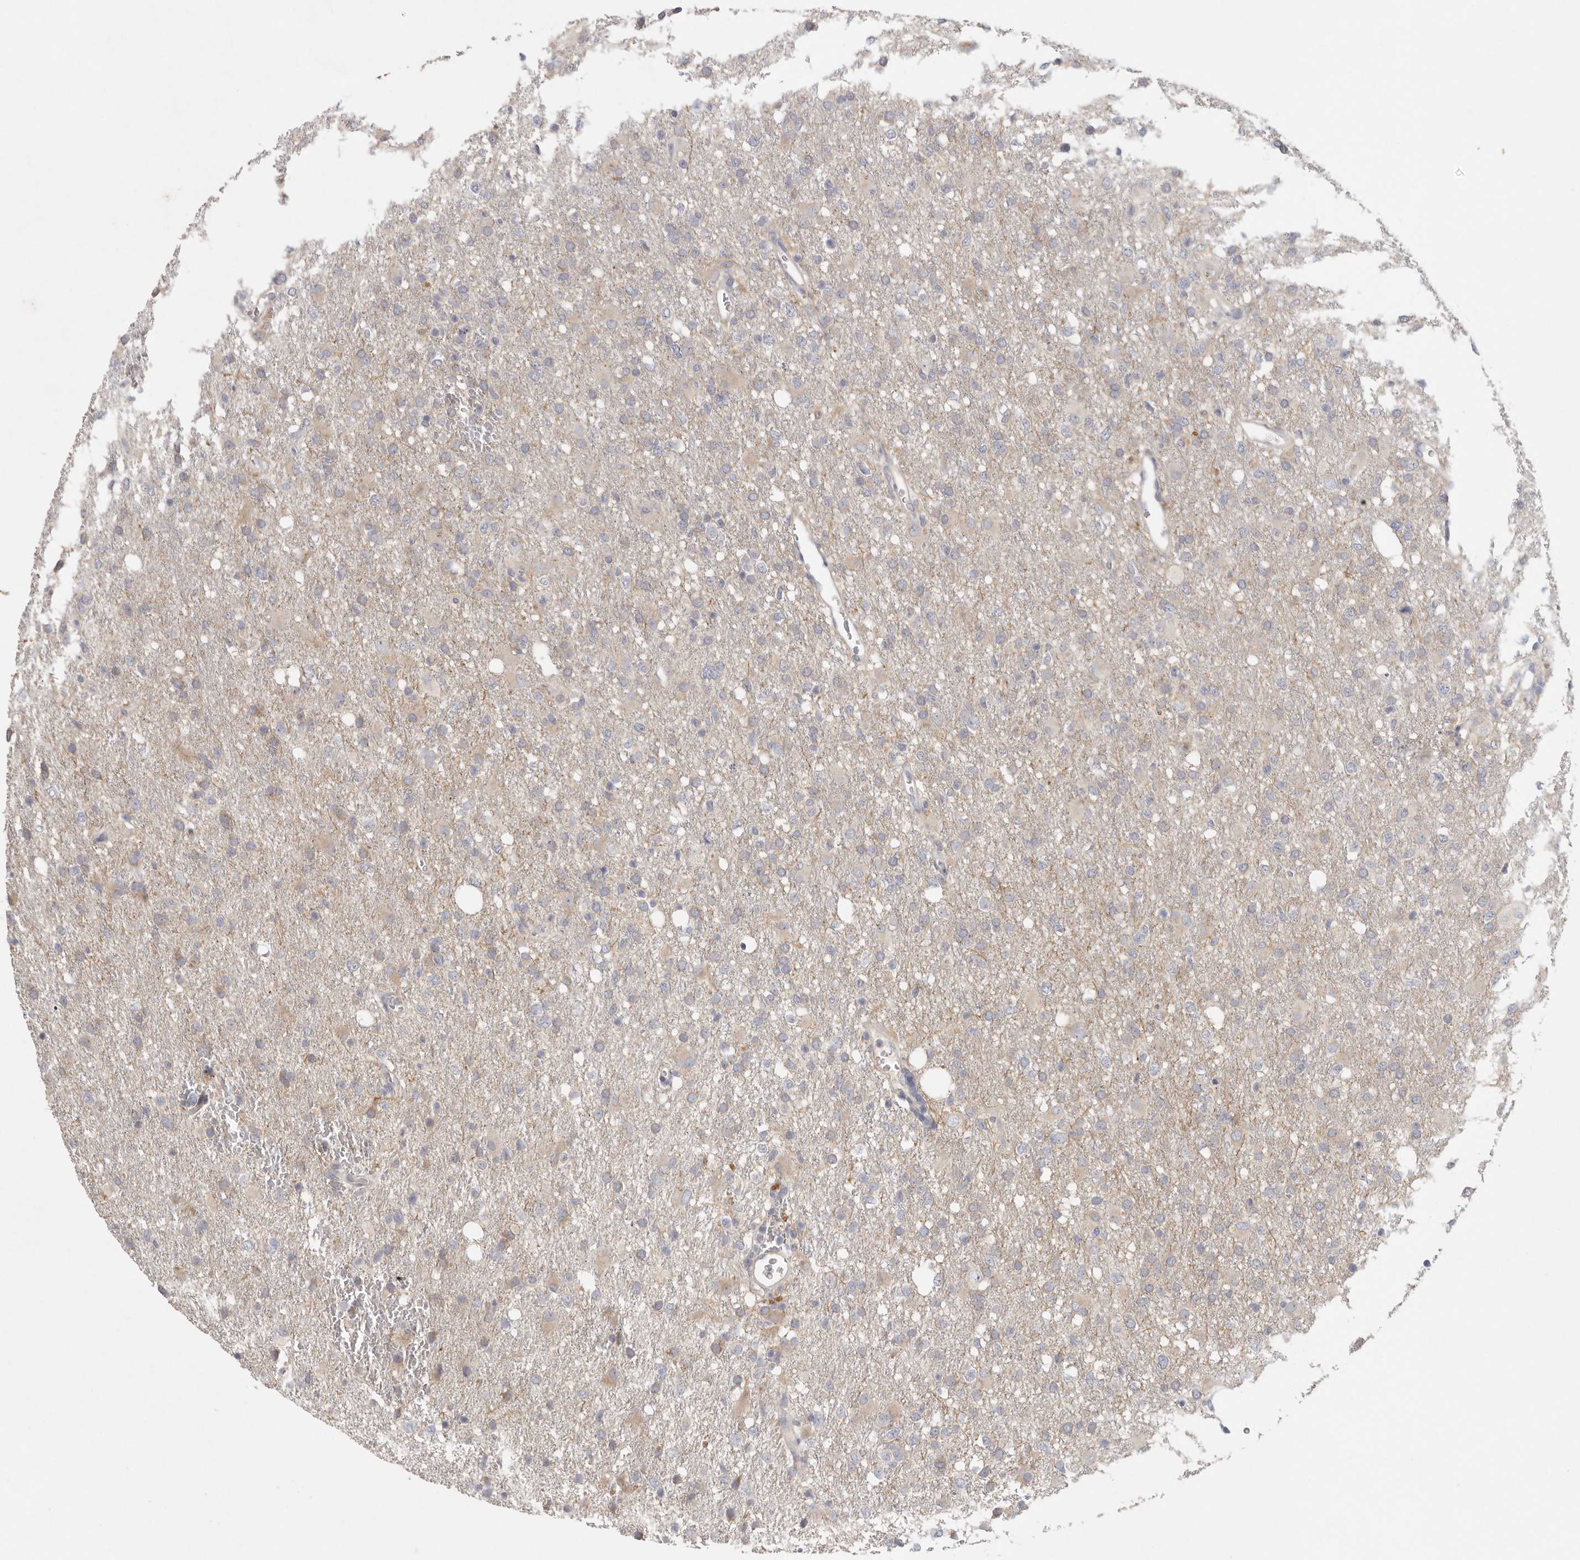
{"staining": {"intensity": "weak", "quantity": "<25%", "location": "cytoplasmic/membranous"}, "tissue": "glioma", "cell_type": "Tumor cells", "image_type": "cancer", "snomed": [{"axis": "morphology", "description": "Glioma, malignant, High grade"}, {"axis": "topography", "description": "Brain"}], "caption": "Malignant glioma (high-grade) was stained to show a protein in brown. There is no significant expression in tumor cells.", "gene": "CFAP298", "patient": {"sex": "female", "age": 57}}